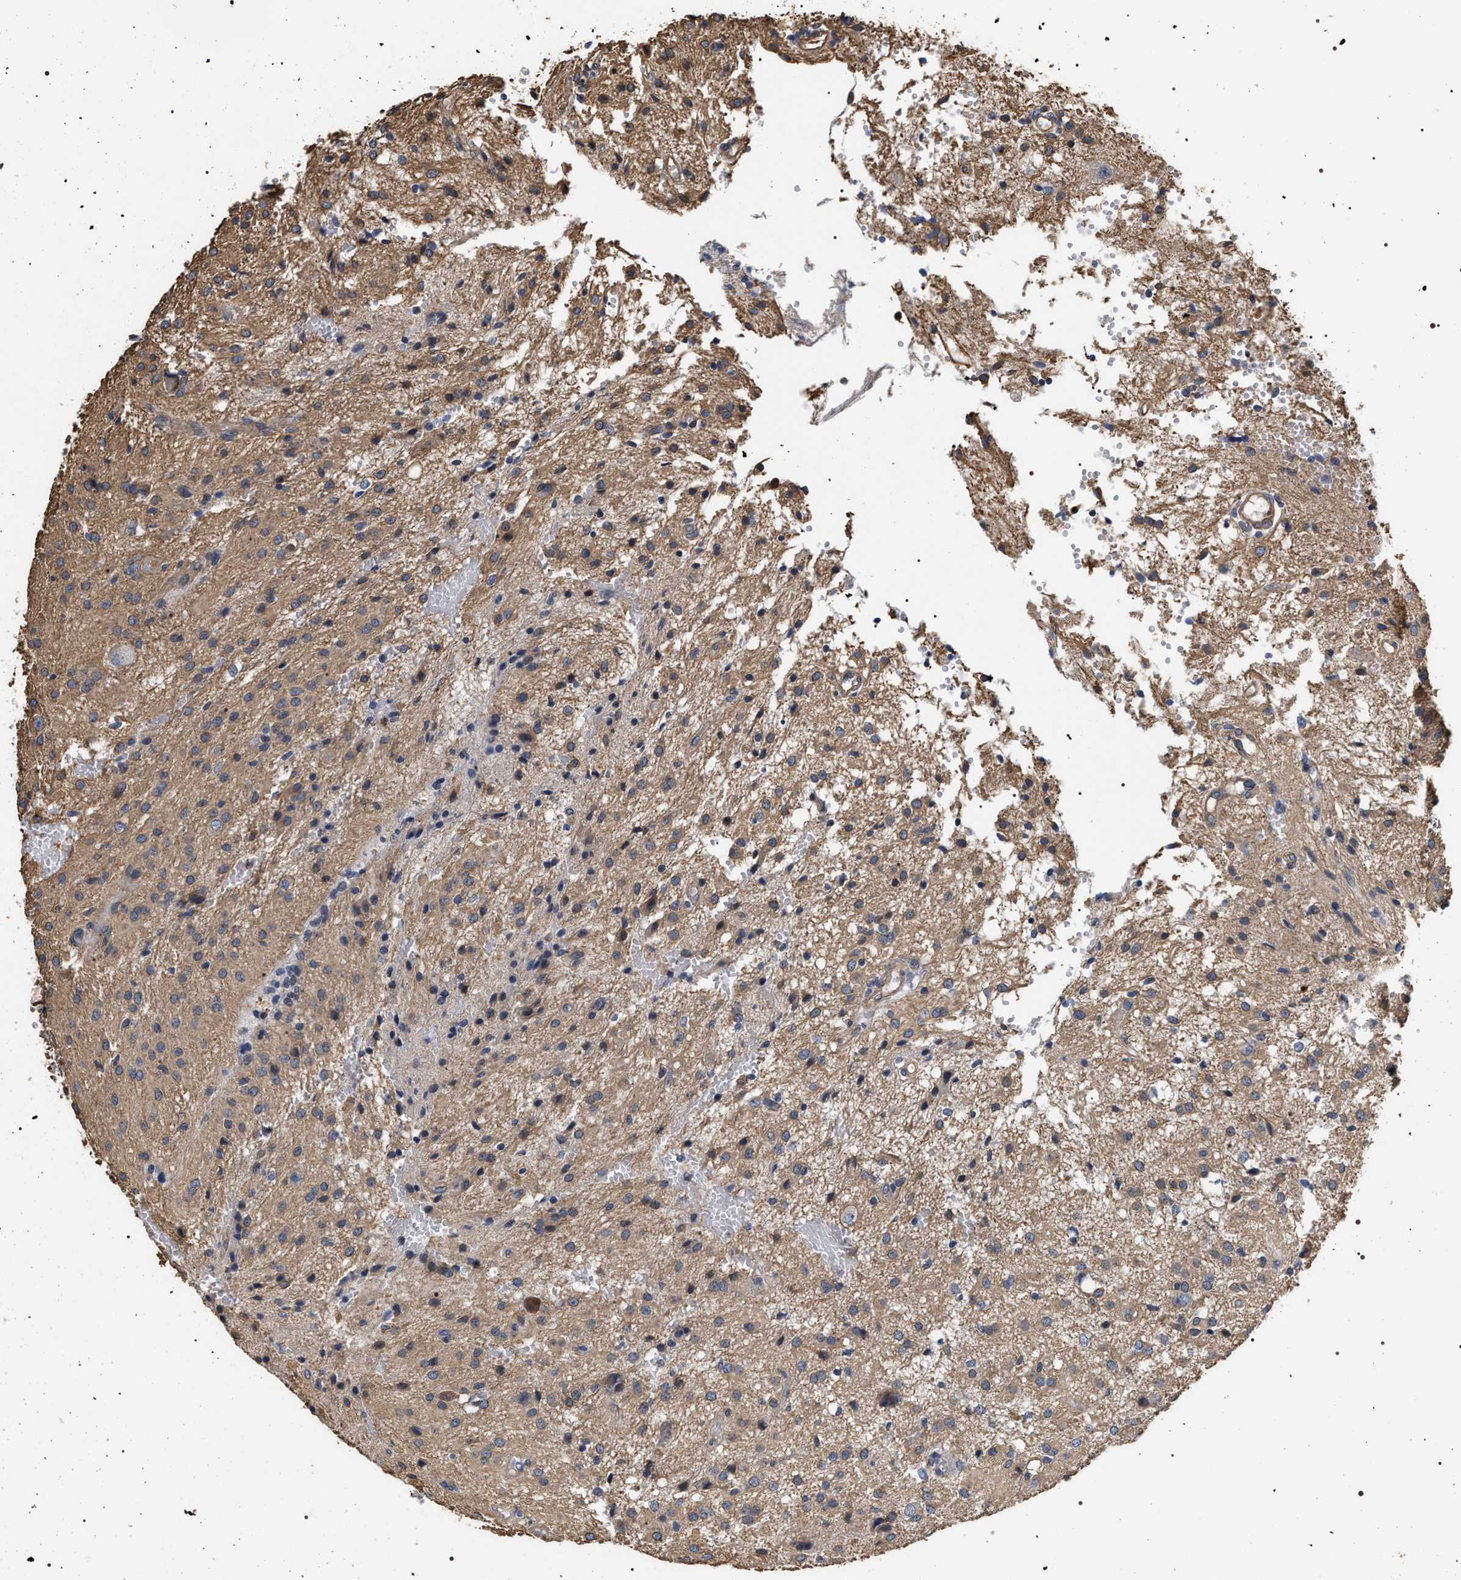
{"staining": {"intensity": "weak", "quantity": ">75%", "location": "cytoplasmic/membranous"}, "tissue": "glioma", "cell_type": "Tumor cells", "image_type": "cancer", "snomed": [{"axis": "morphology", "description": "Glioma, malignant, High grade"}, {"axis": "topography", "description": "Brain"}], "caption": "IHC micrograph of human malignant high-grade glioma stained for a protein (brown), which reveals low levels of weak cytoplasmic/membranous staining in approximately >75% of tumor cells.", "gene": "TSPAN33", "patient": {"sex": "female", "age": 59}}